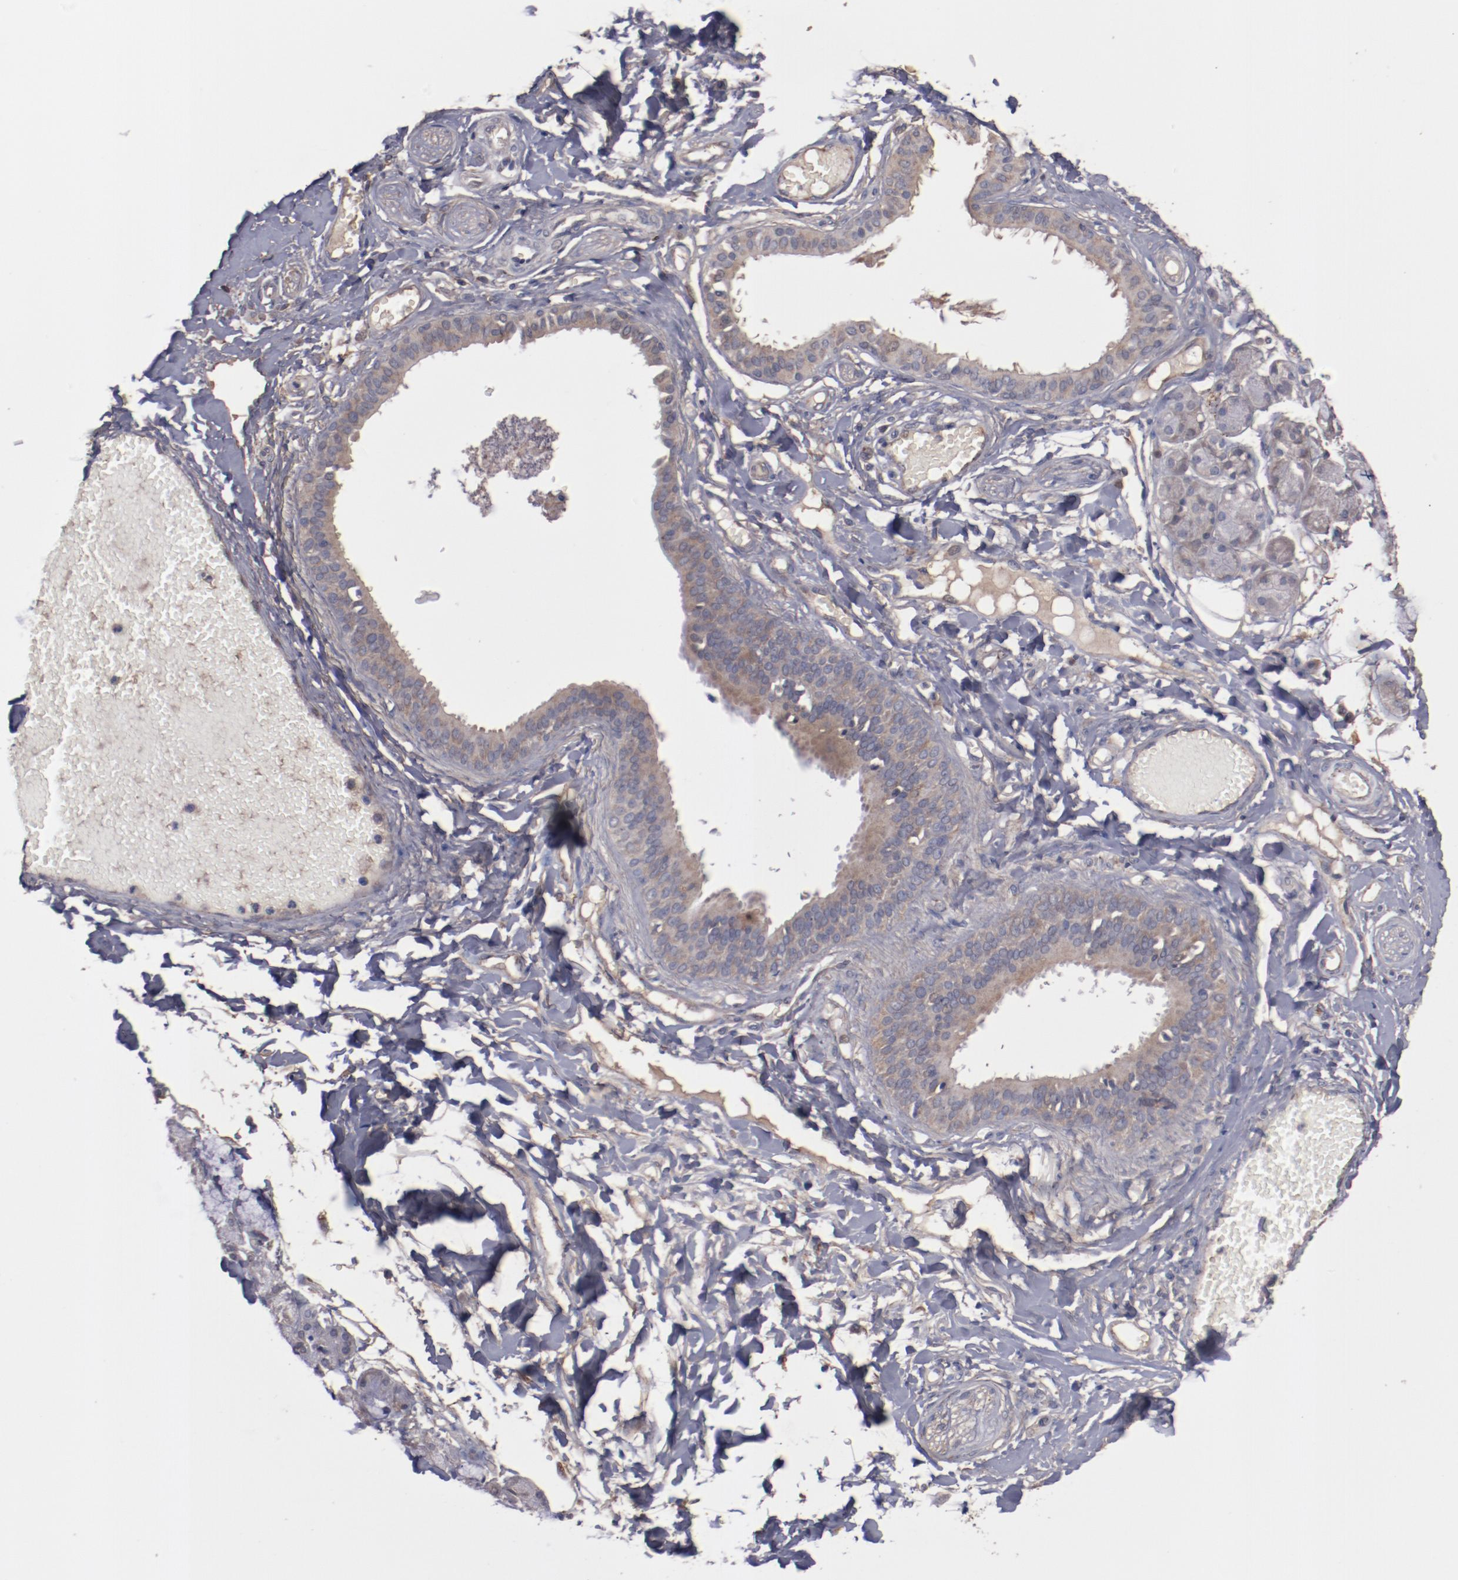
{"staining": {"intensity": "weak", "quantity": "<25%", "location": "cytoplasmic/membranous"}, "tissue": "salivary gland", "cell_type": "Glandular cells", "image_type": "normal", "snomed": [{"axis": "morphology", "description": "Normal tissue, NOS"}, {"axis": "topography", "description": "Skeletal muscle"}, {"axis": "topography", "description": "Oral tissue"}, {"axis": "topography", "description": "Salivary gland"}, {"axis": "topography", "description": "Peripheral nerve tissue"}], "caption": "This is an immunohistochemistry photomicrograph of normal salivary gland. There is no positivity in glandular cells.", "gene": "DIPK2B", "patient": {"sex": "male", "age": 54}}